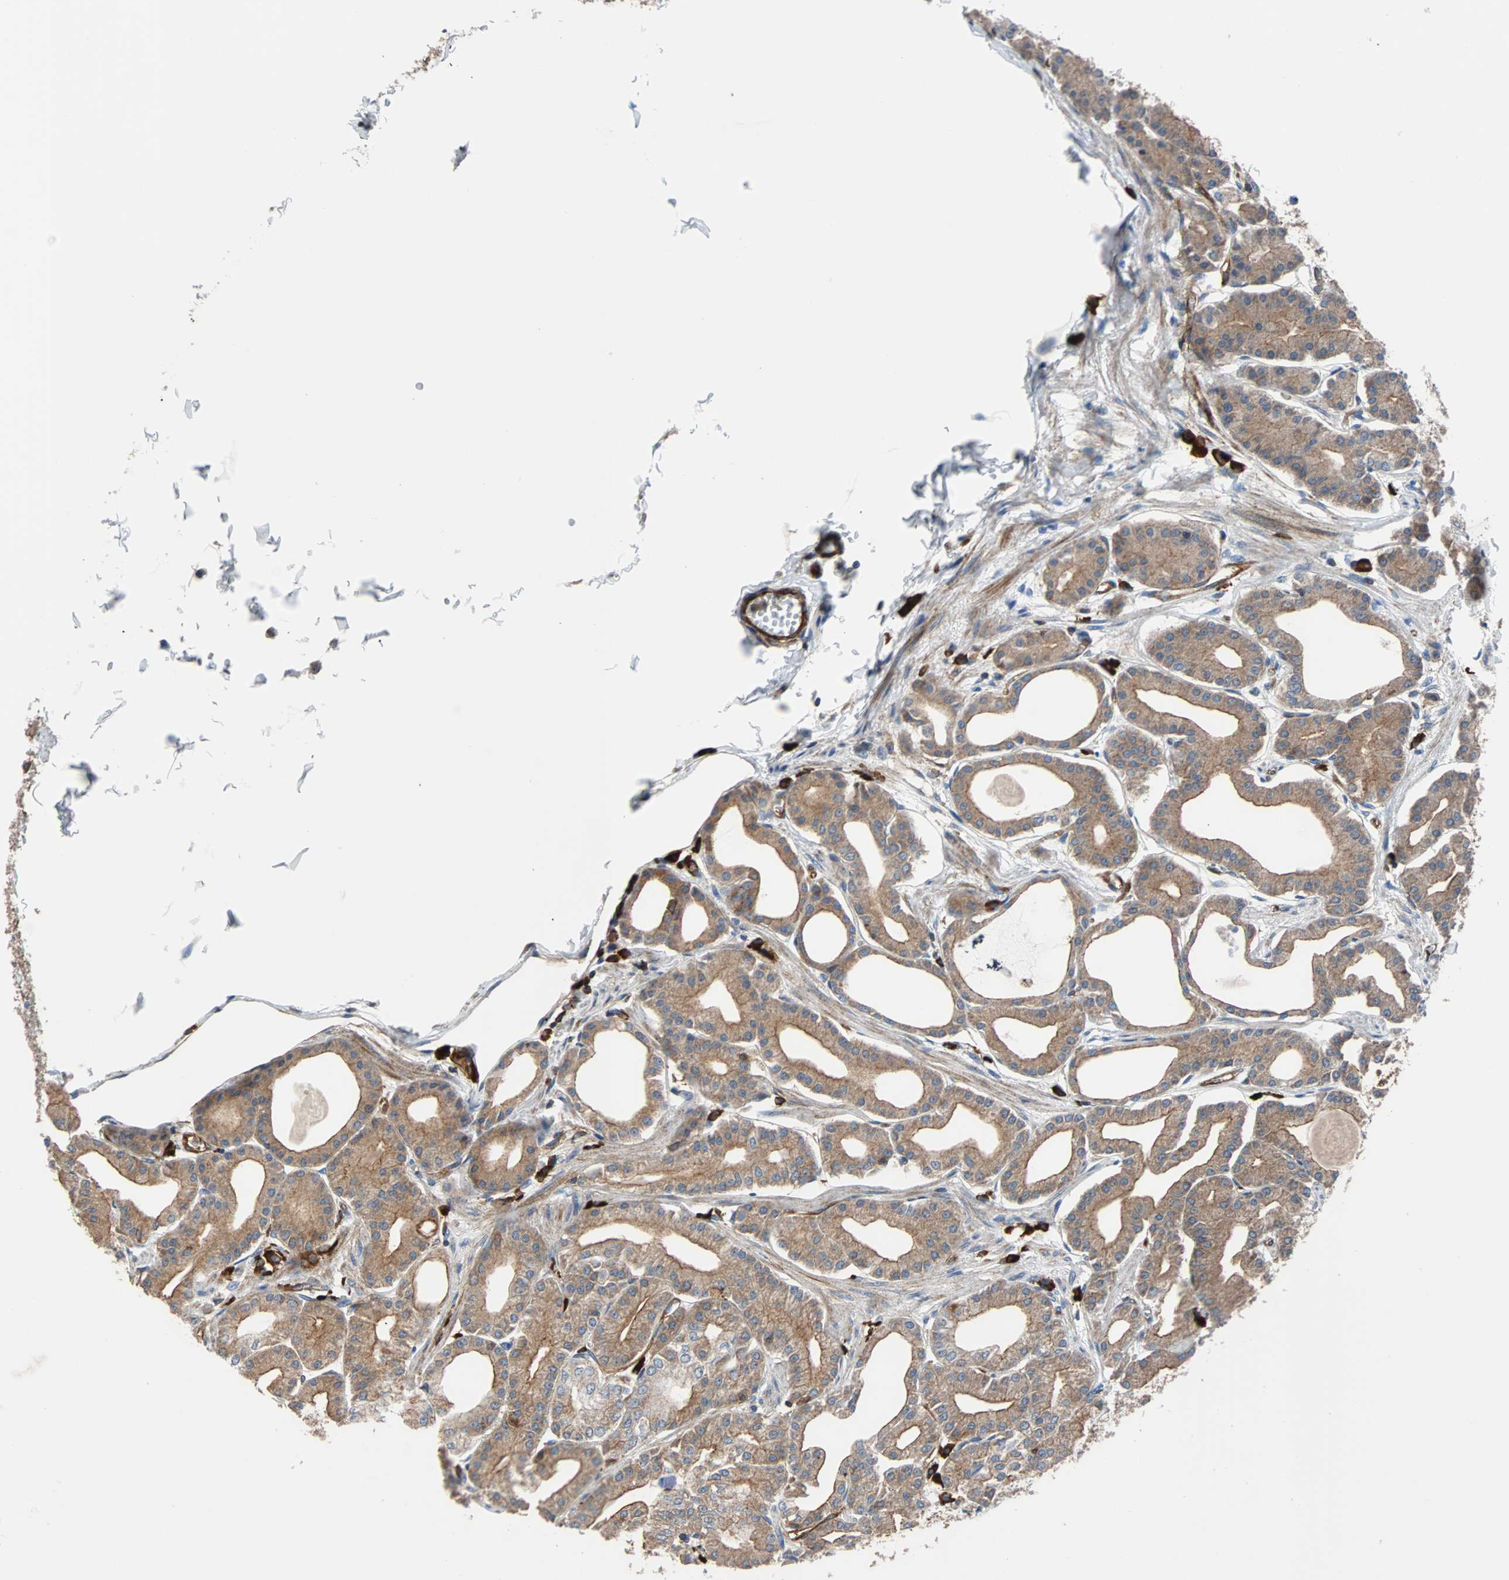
{"staining": {"intensity": "moderate", "quantity": ">75%", "location": "cytoplasmic/membranous"}, "tissue": "stomach", "cell_type": "Glandular cells", "image_type": "normal", "snomed": [{"axis": "morphology", "description": "Normal tissue, NOS"}, {"axis": "topography", "description": "Stomach, lower"}], "caption": "Immunohistochemistry (IHC) of normal stomach reveals medium levels of moderate cytoplasmic/membranous expression in approximately >75% of glandular cells.", "gene": "PLCG2", "patient": {"sex": "male", "age": 71}}